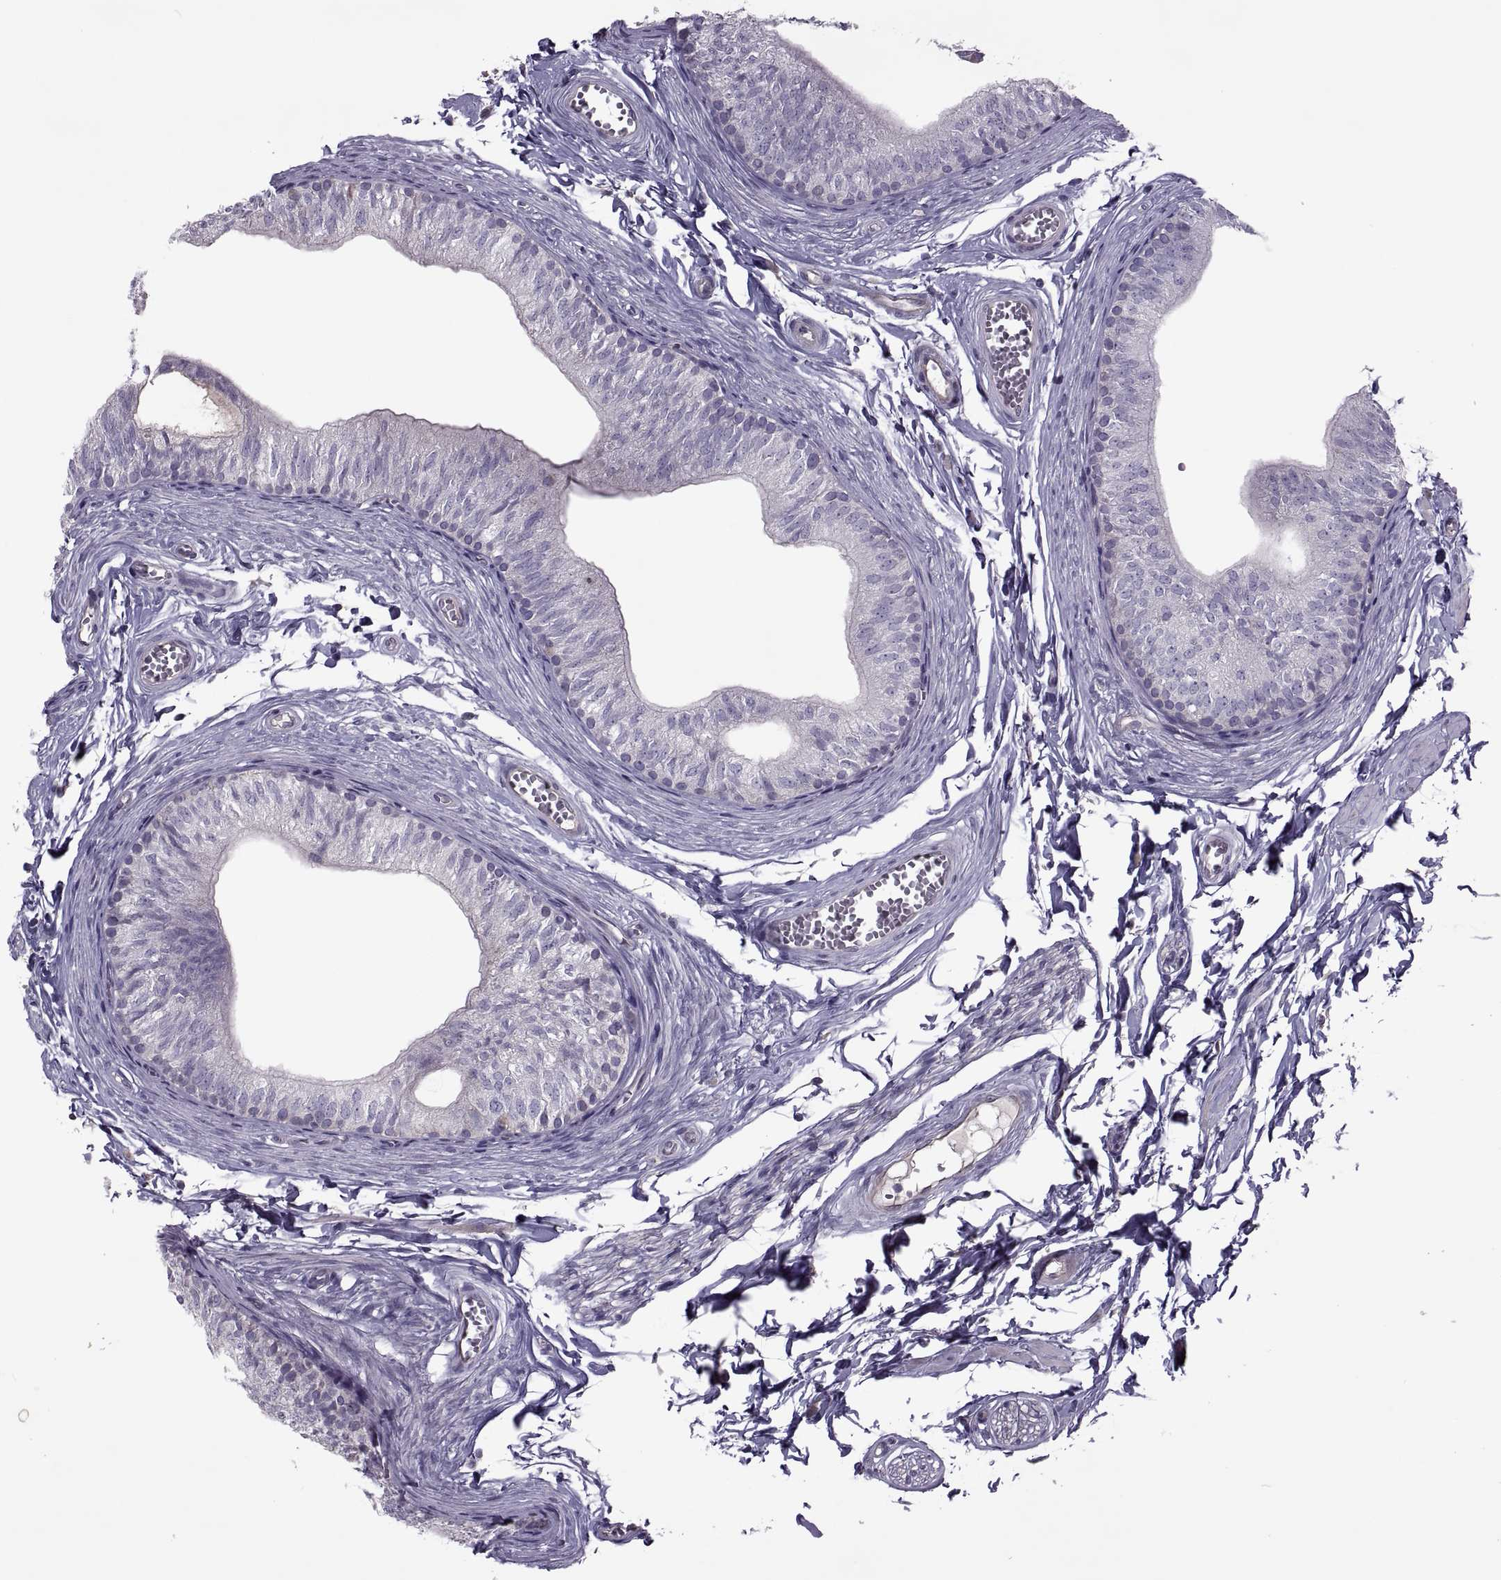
{"staining": {"intensity": "negative", "quantity": "none", "location": "none"}, "tissue": "epididymis", "cell_type": "Glandular cells", "image_type": "normal", "snomed": [{"axis": "morphology", "description": "Normal tissue, NOS"}, {"axis": "topography", "description": "Epididymis"}], "caption": "Glandular cells show no significant protein expression in normal epididymis.", "gene": "ODF3", "patient": {"sex": "male", "age": 22}}